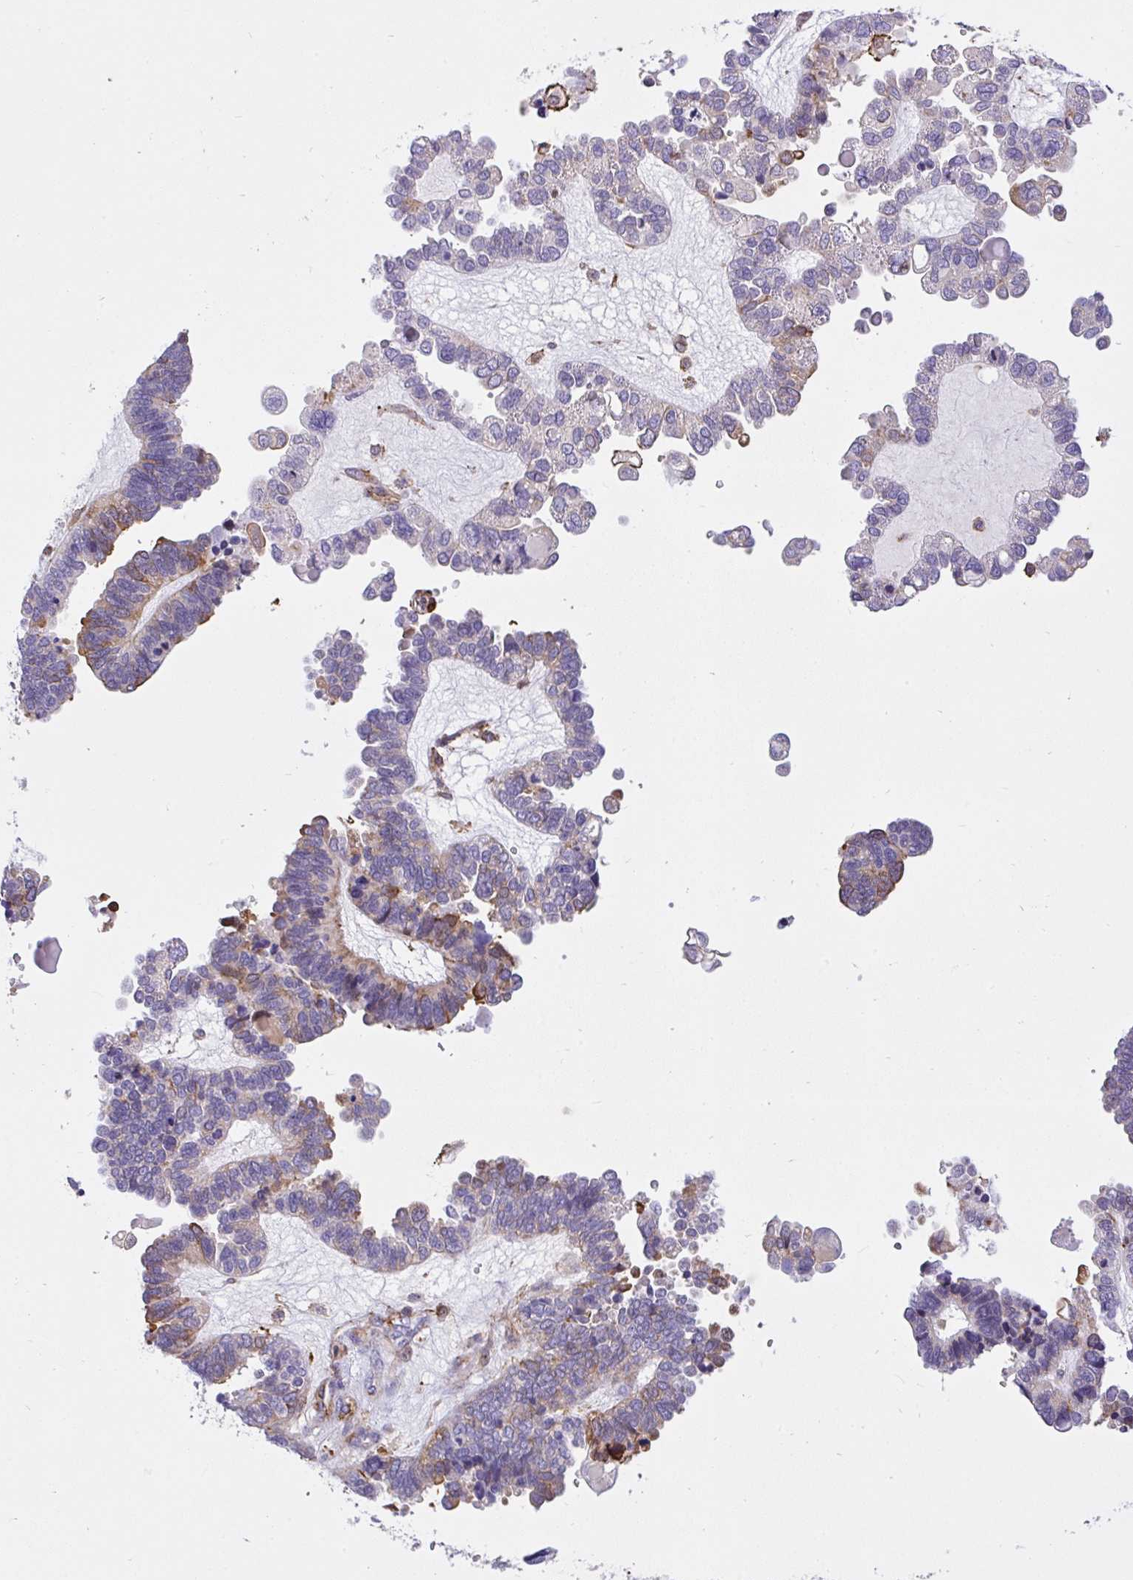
{"staining": {"intensity": "moderate", "quantity": "<25%", "location": "cytoplasmic/membranous"}, "tissue": "ovarian cancer", "cell_type": "Tumor cells", "image_type": "cancer", "snomed": [{"axis": "morphology", "description": "Cystadenocarcinoma, serous, NOS"}, {"axis": "topography", "description": "Ovary"}], "caption": "Serous cystadenocarcinoma (ovarian) tissue displays moderate cytoplasmic/membranous staining in about <25% of tumor cells, visualized by immunohistochemistry.", "gene": "ERI1", "patient": {"sex": "female", "age": 51}}